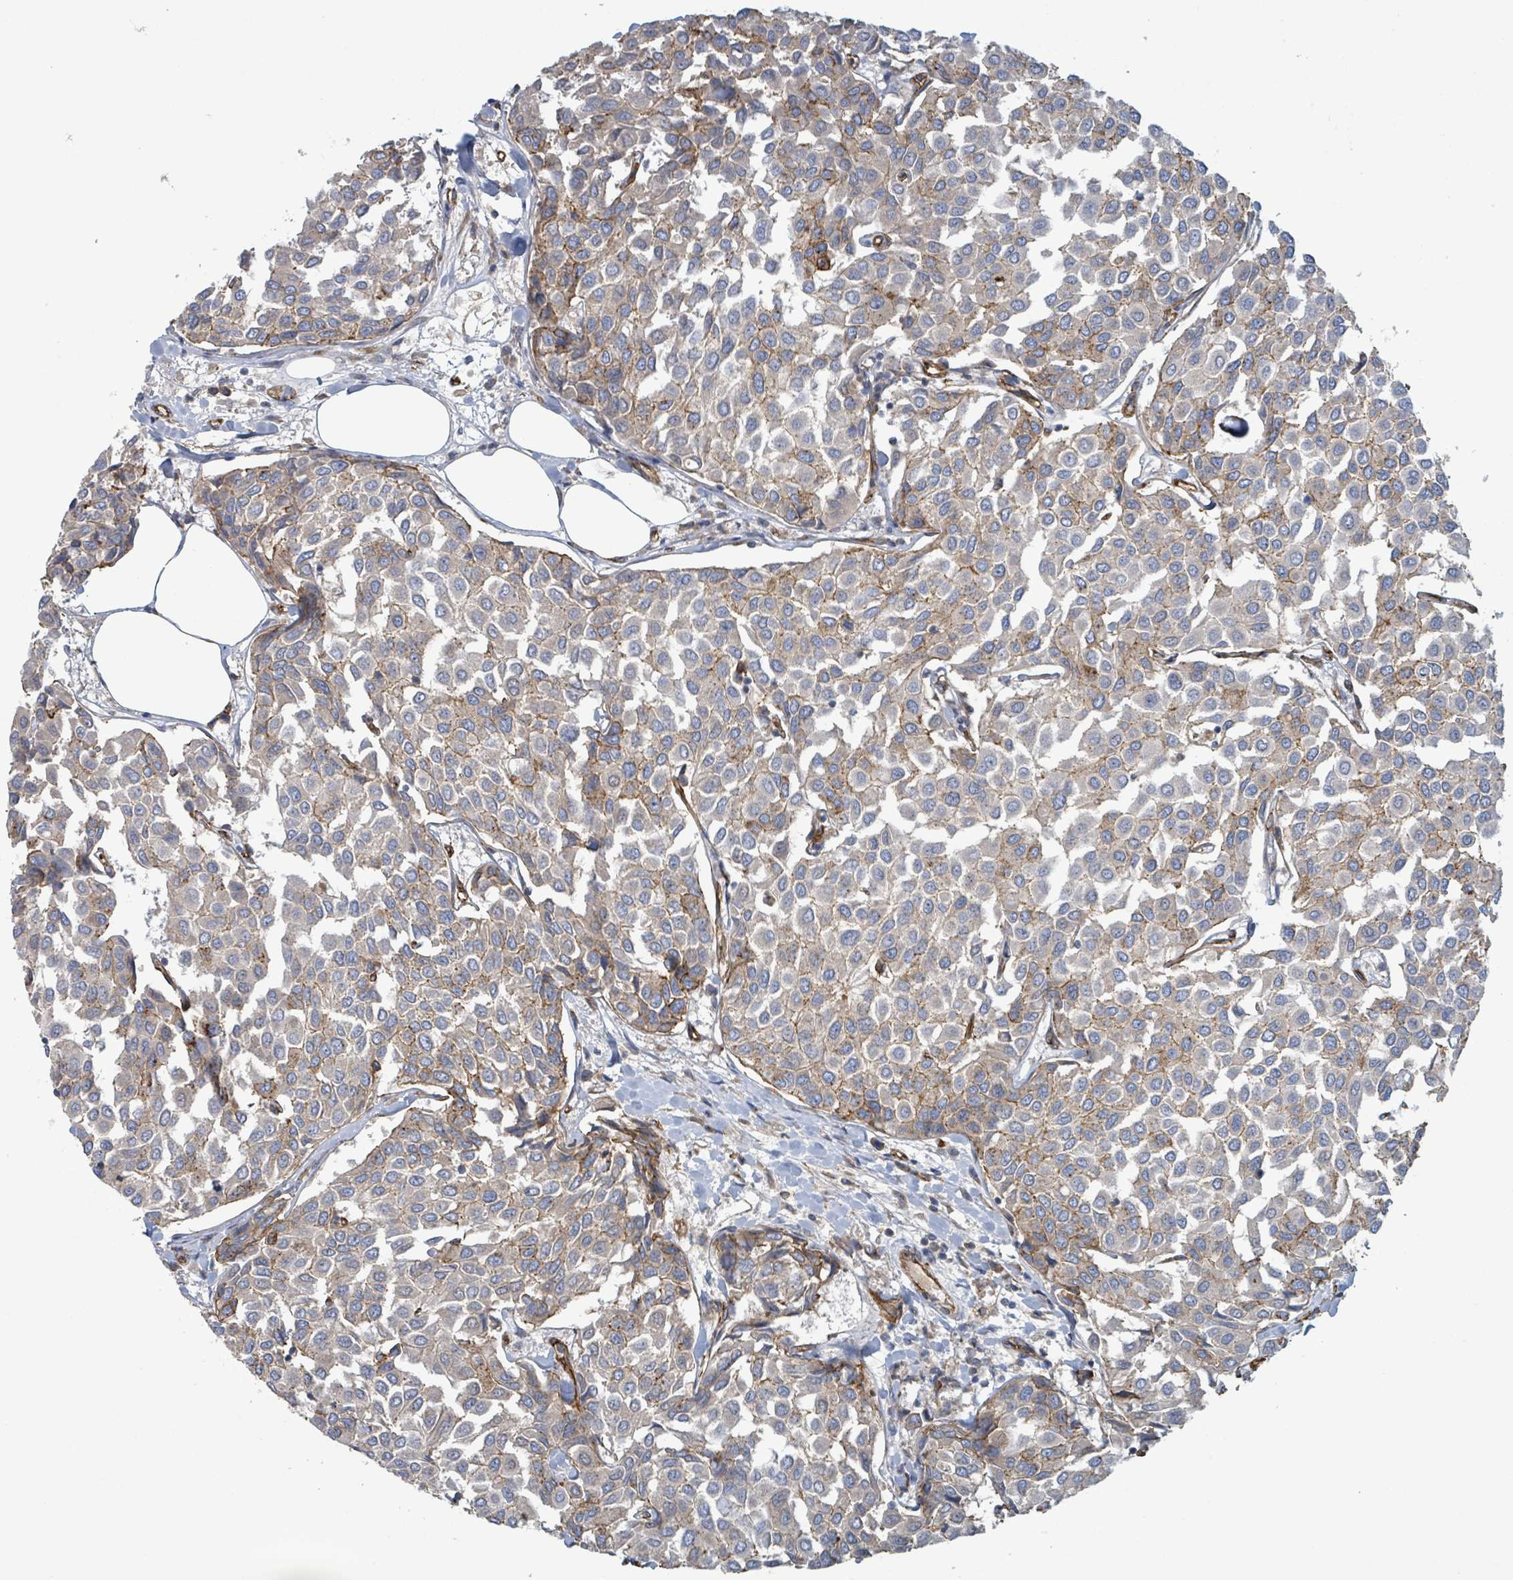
{"staining": {"intensity": "weak", "quantity": "<25%", "location": "cytoplasmic/membranous"}, "tissue": "breast cancer", "cell_type": "Tumor cells", "image_type": "cancer", "snomed": [{"axis": "morphology", "description": "Duct carcinoma"}, {"axis": "topography", "description": "Breast"}], "caption": "Immunohistochemistry (IHC) micrograph of neoplastic tissue: human breast cancer (invasive ductal carcinoma) stained with DAB demonstrates no significant protein expression in tumor cells.", "gene": "LDOC1", "patient": {"sex": "female", "age": 55}}